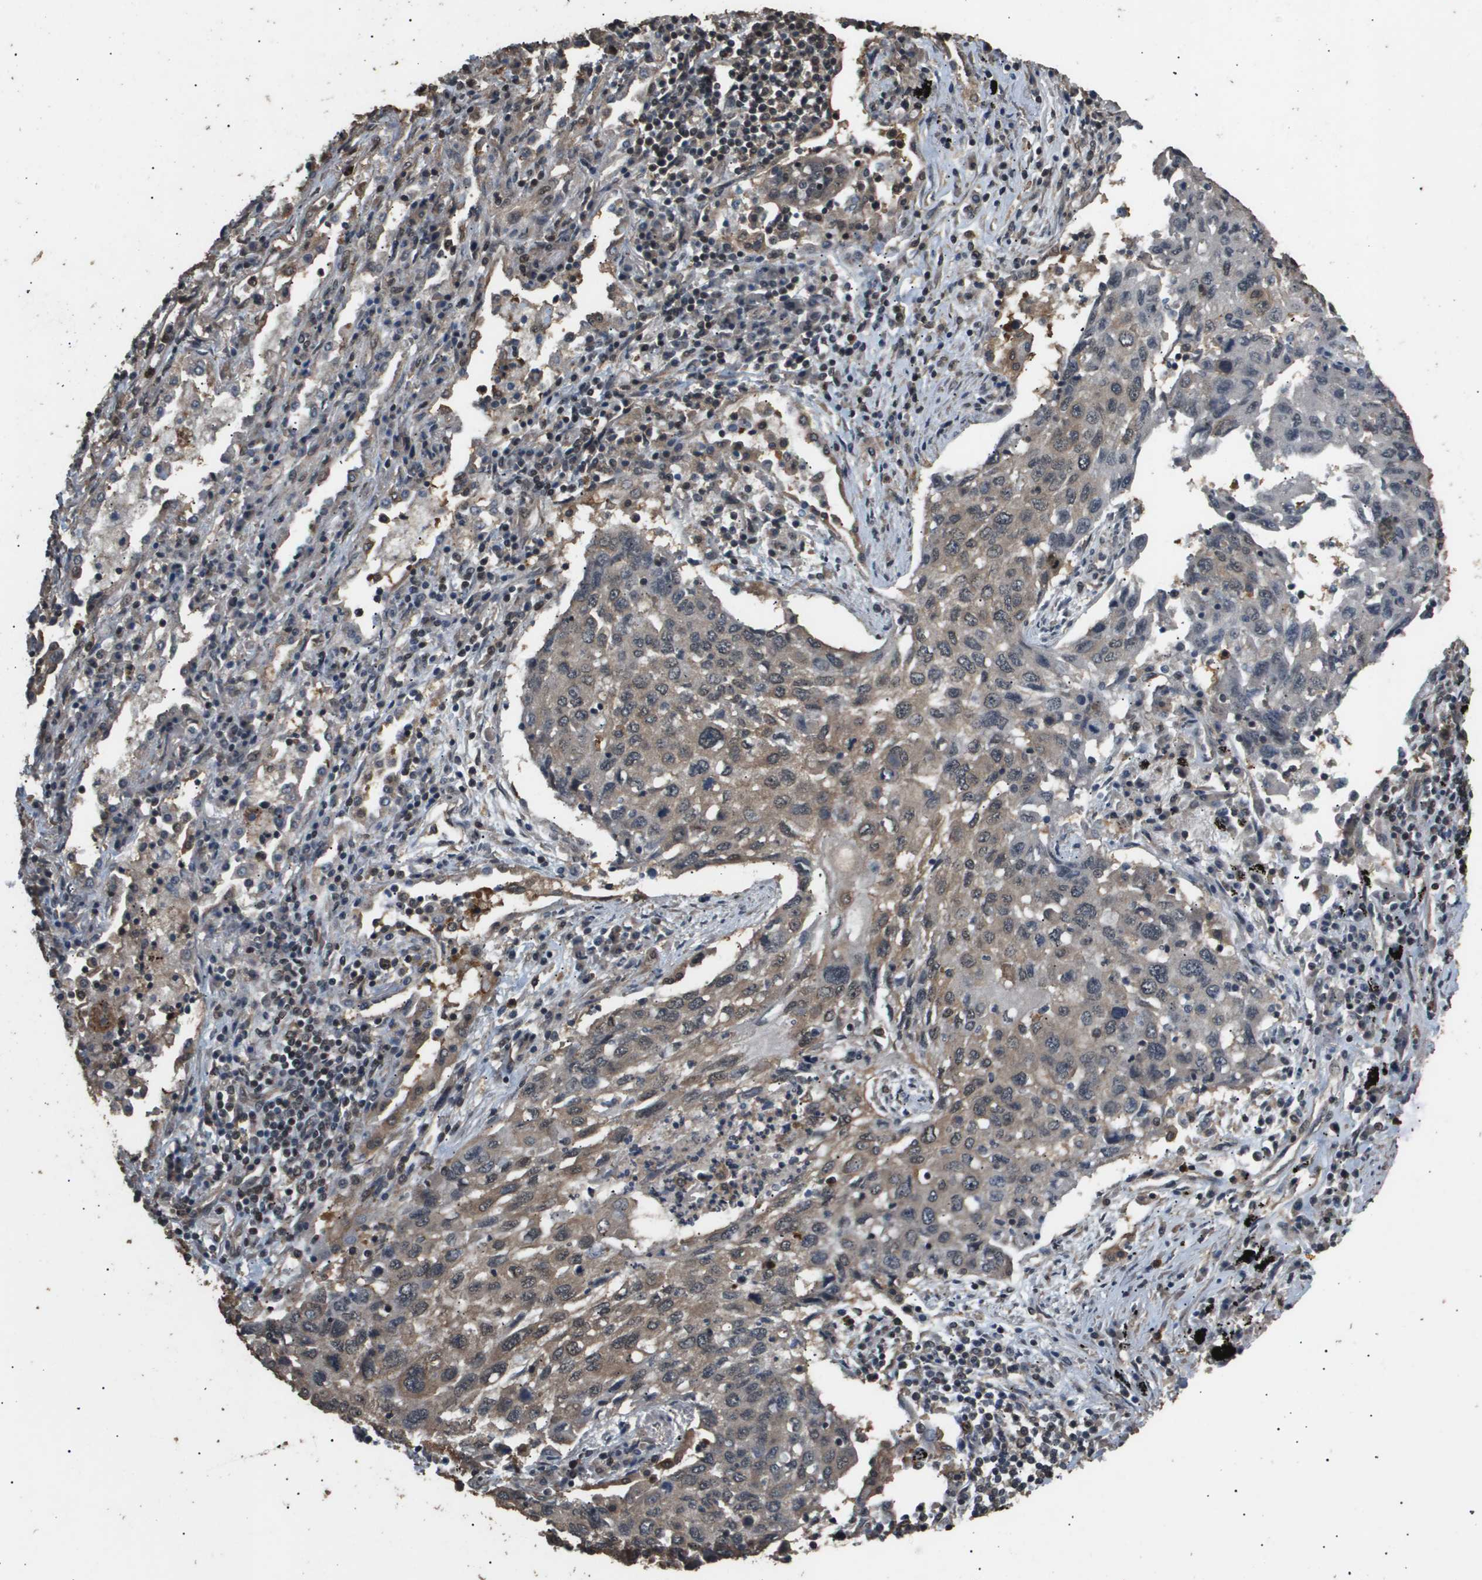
{"staining": {"intensity": "weak", "quantity": ">75%", "location": "cytoplasmic/membranous"}, "tissue": "lung cancer", "cell_type": "Tumor cells", "image_type": "cancer", "snomed": [{"axis": "morphology", "description": "Squamous cell carcinoma, NOS"}, {"axis": "topography", "description": "Lung"}], "caption": "Immunohistochemical staining of lung cancer (squamous cell carcinoma) exhibits weak cytoplasmic/membranous protein staining in approximately >75% of tumor cells. The staining was performed using DAB to visualize the protein expression in brown, while the nuclei were stained in blue with hematoxylin (Magnification: 20x).", "gene": "ING1", "patient": {"sex": "female", "age": 63}}